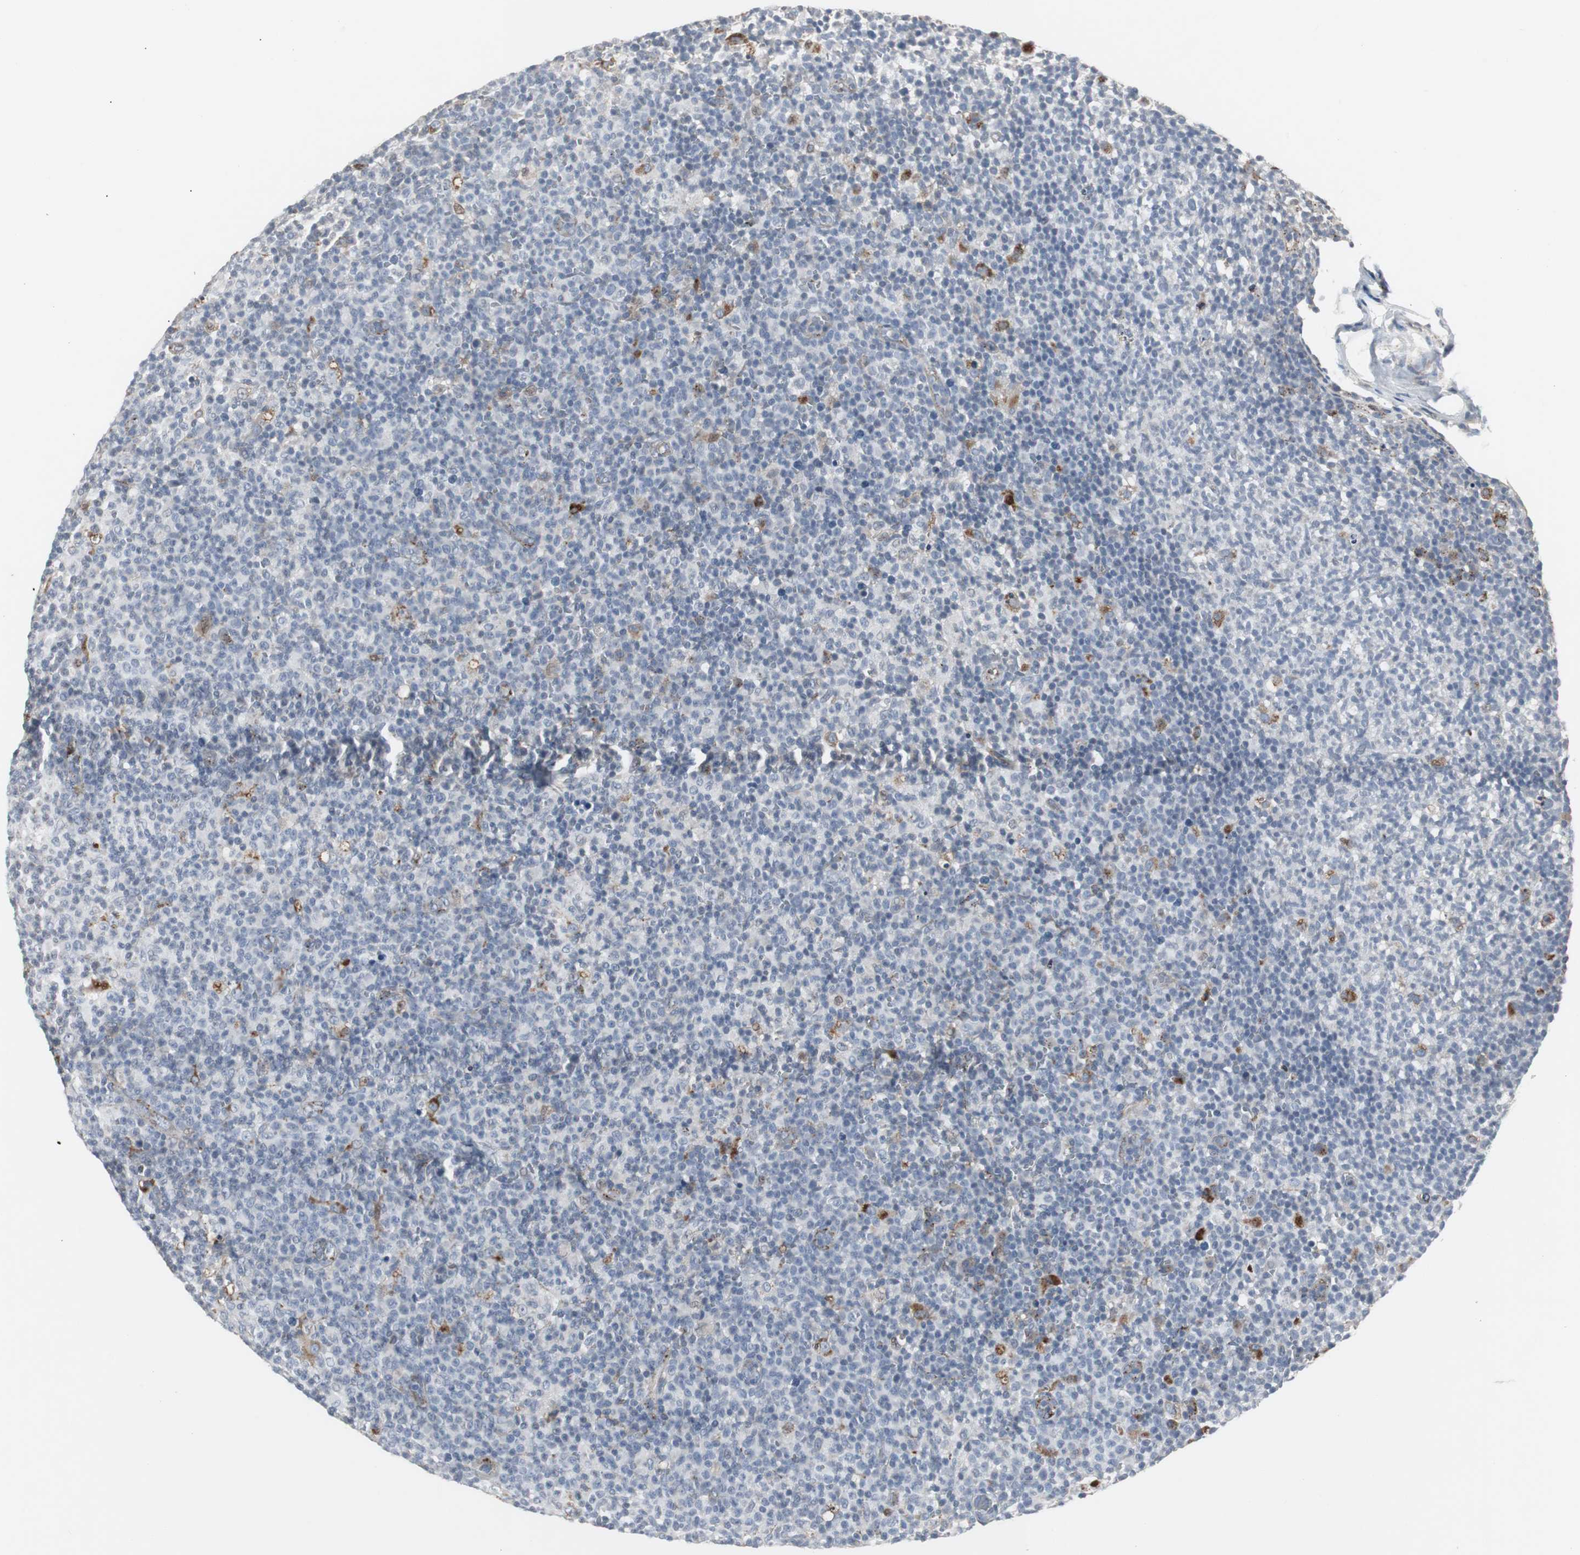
{"staining": {"intensity": "moderate", "quantity": "<25%", "location": "cytoplasmic/membranous"}, "tissue": "lymph node", "cell_type": "Germinal center cells", "image_type": "normal", "snomed": [{"axis": "morphology", "description": "Normal tissue, NOS"}, {"axis": "morphology", "description": "Inflammation, NOS"}, {"axis": "topography", "description": "Lymph node"}], "caption": "High-magnification brightfield microscopy of normal lymph node stained with DAB (brown) and counterstained with hematoxylin (blue). germinal center cells exhibit moderate cytoplasmic/membranous expression is present in approximately<25% of cells. The protein is stained brown, and the nuclei are stained in blue (DAB IHC with brightfield microscopy, high magnification).", "gene": "GBA1", "patient": {"sex": "male", "age": 55}}